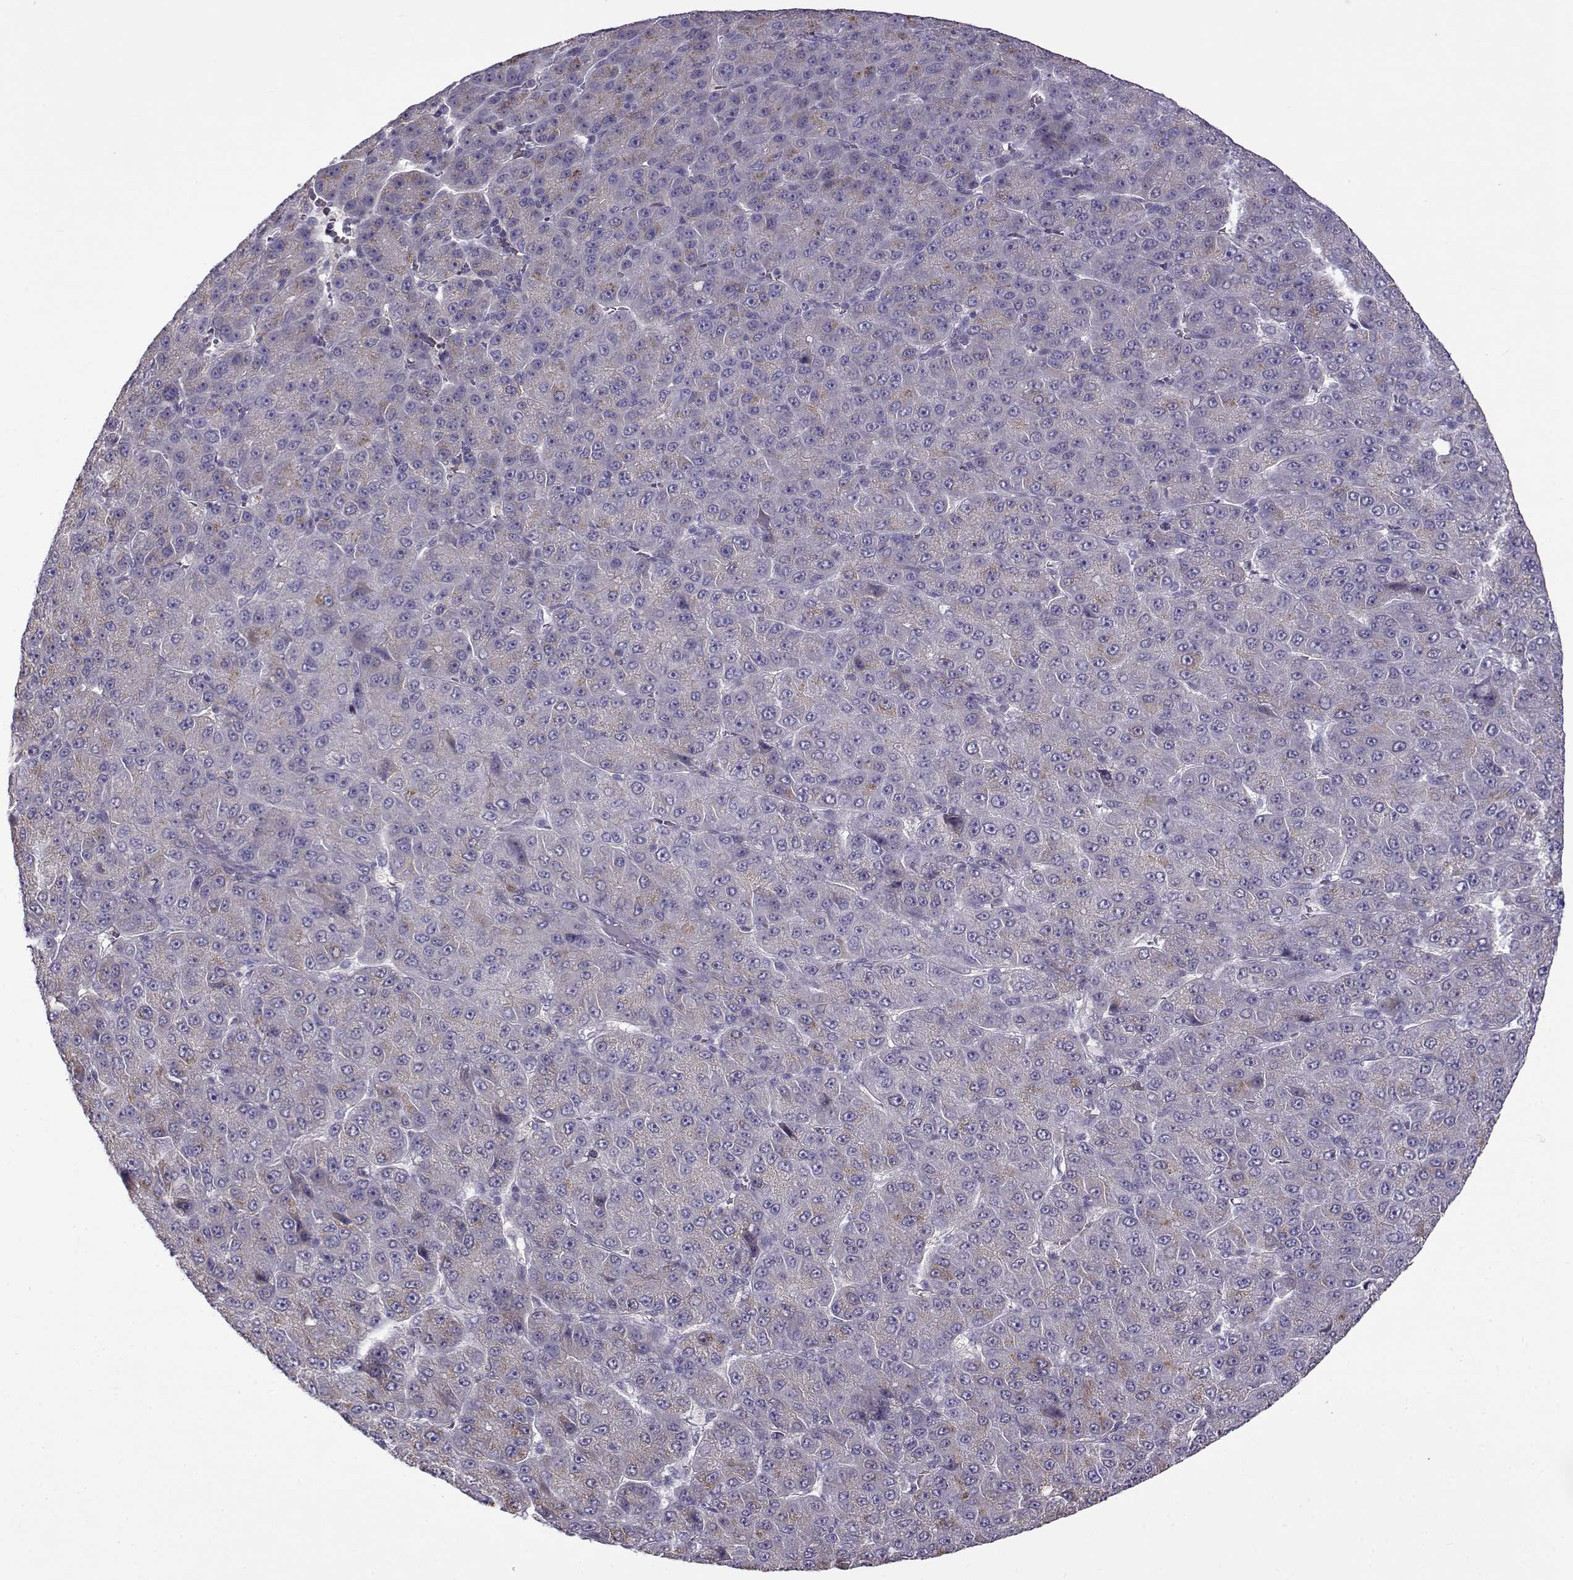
{"staining": {"intensity": "weak", "quantity": "<25%", "location": "cytoplasmic/membranous"}, "tissue": "liver cancer", "cell_type": "Tumor cells", "image_type": "cancer", "snomed": [{"axis": "morphology", "description": "Carcinoma, Hepatocellular, NOS"}, {"axis": "topography", "description": "Liver"}], "caption": "Photomicrograph shows no significant protein expression in tumor cells of hepatocellular carcinoma (liver).", "gene": "UCP3", "patient": {"sex": "male", "age": 67}}